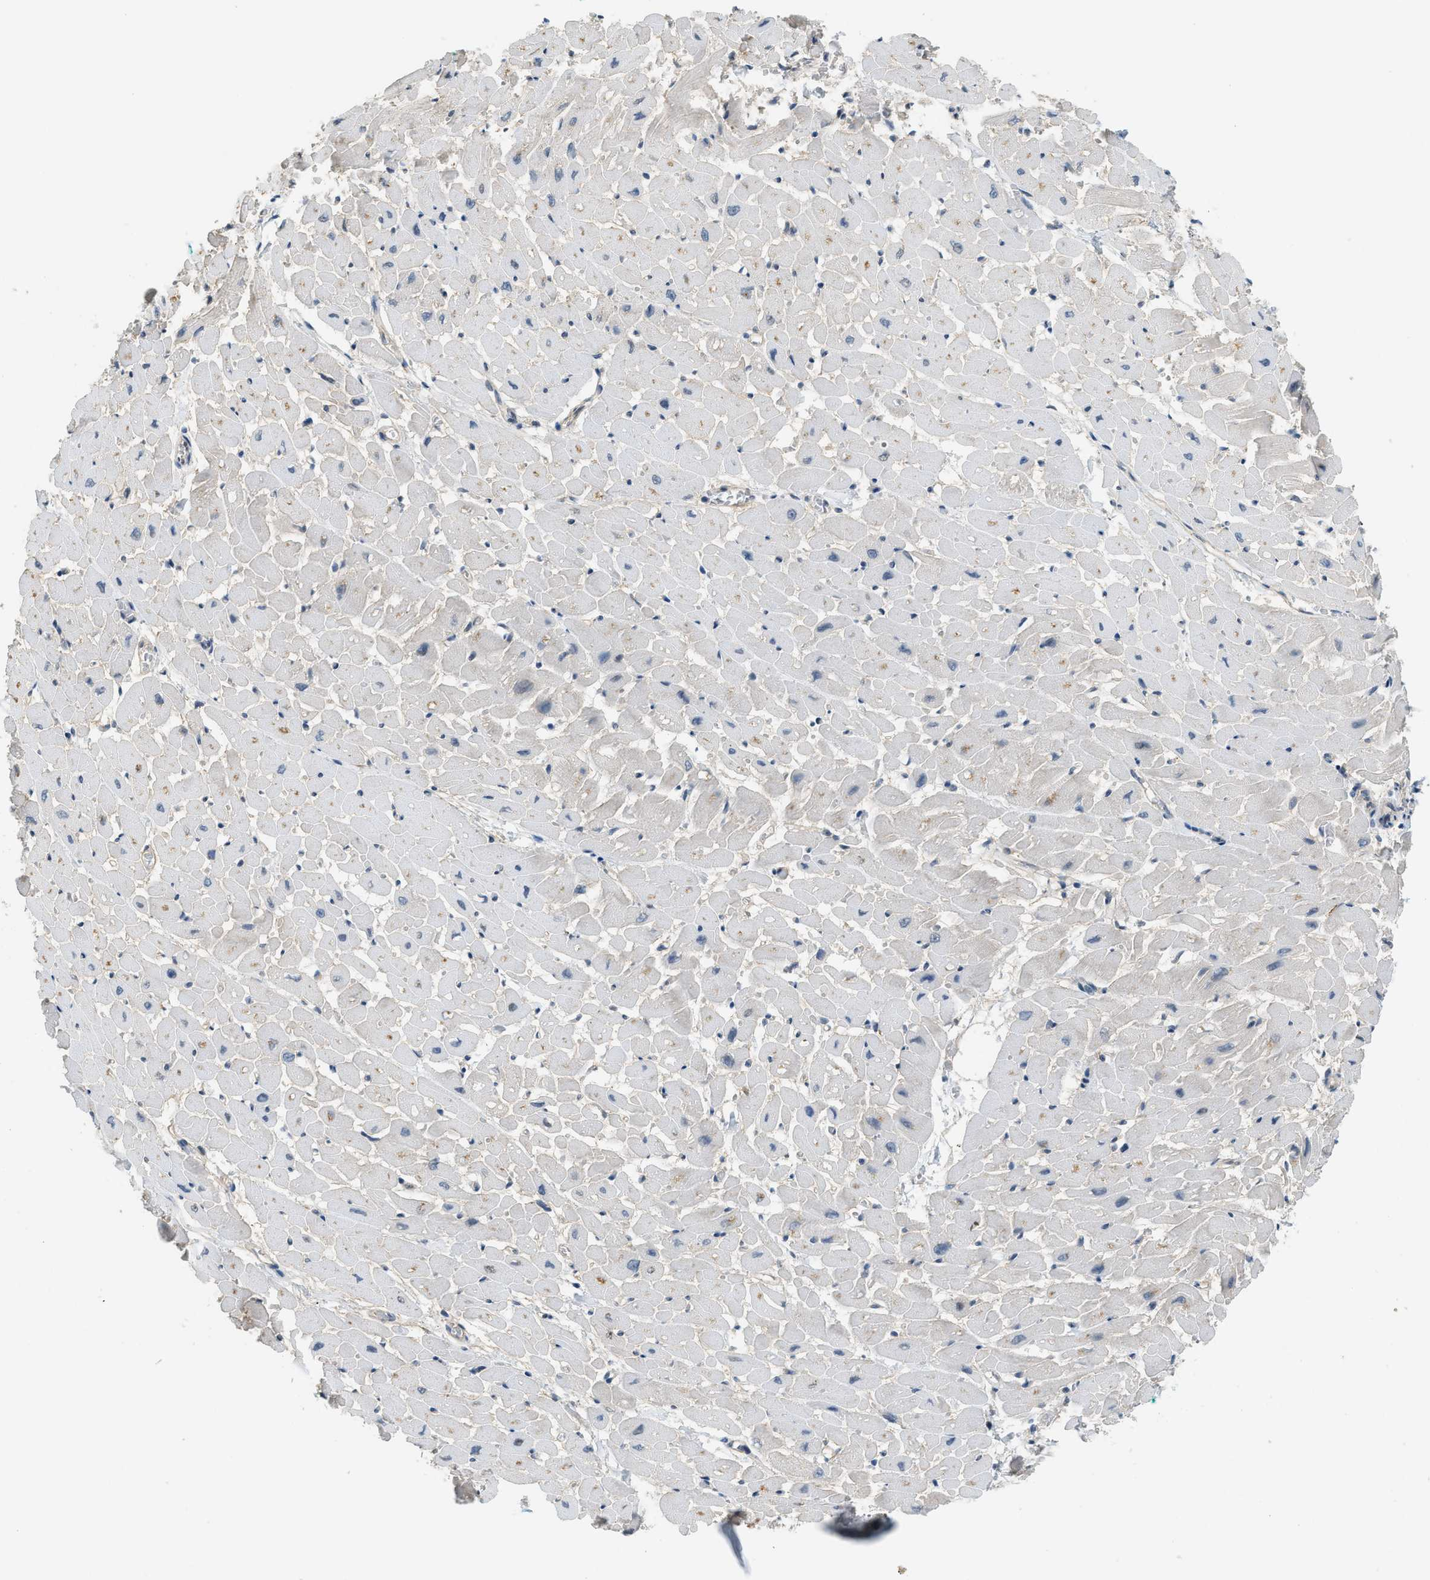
{"staining": {"intensity": "moderate", "quantity": "<25%", "location": "cytoplasmic/membranous"}, "tissue": "heart muscle", "cell_type": "Cardiomyocytes", "image_type": "normal", "snomed": [{"axis": "morphology", "description": "Normal tissue, NOS"}, {"axis": "topography", "description": "Heart"}], "caption": "Immunohistochemical staining of benign heart muscle reveals low levels of moderate cytoplasmic/membranous staining in approximately <25% of cardiomyocytes.", "gene": "TMEM154", "patient": {"sex": "male", "age": 45}}